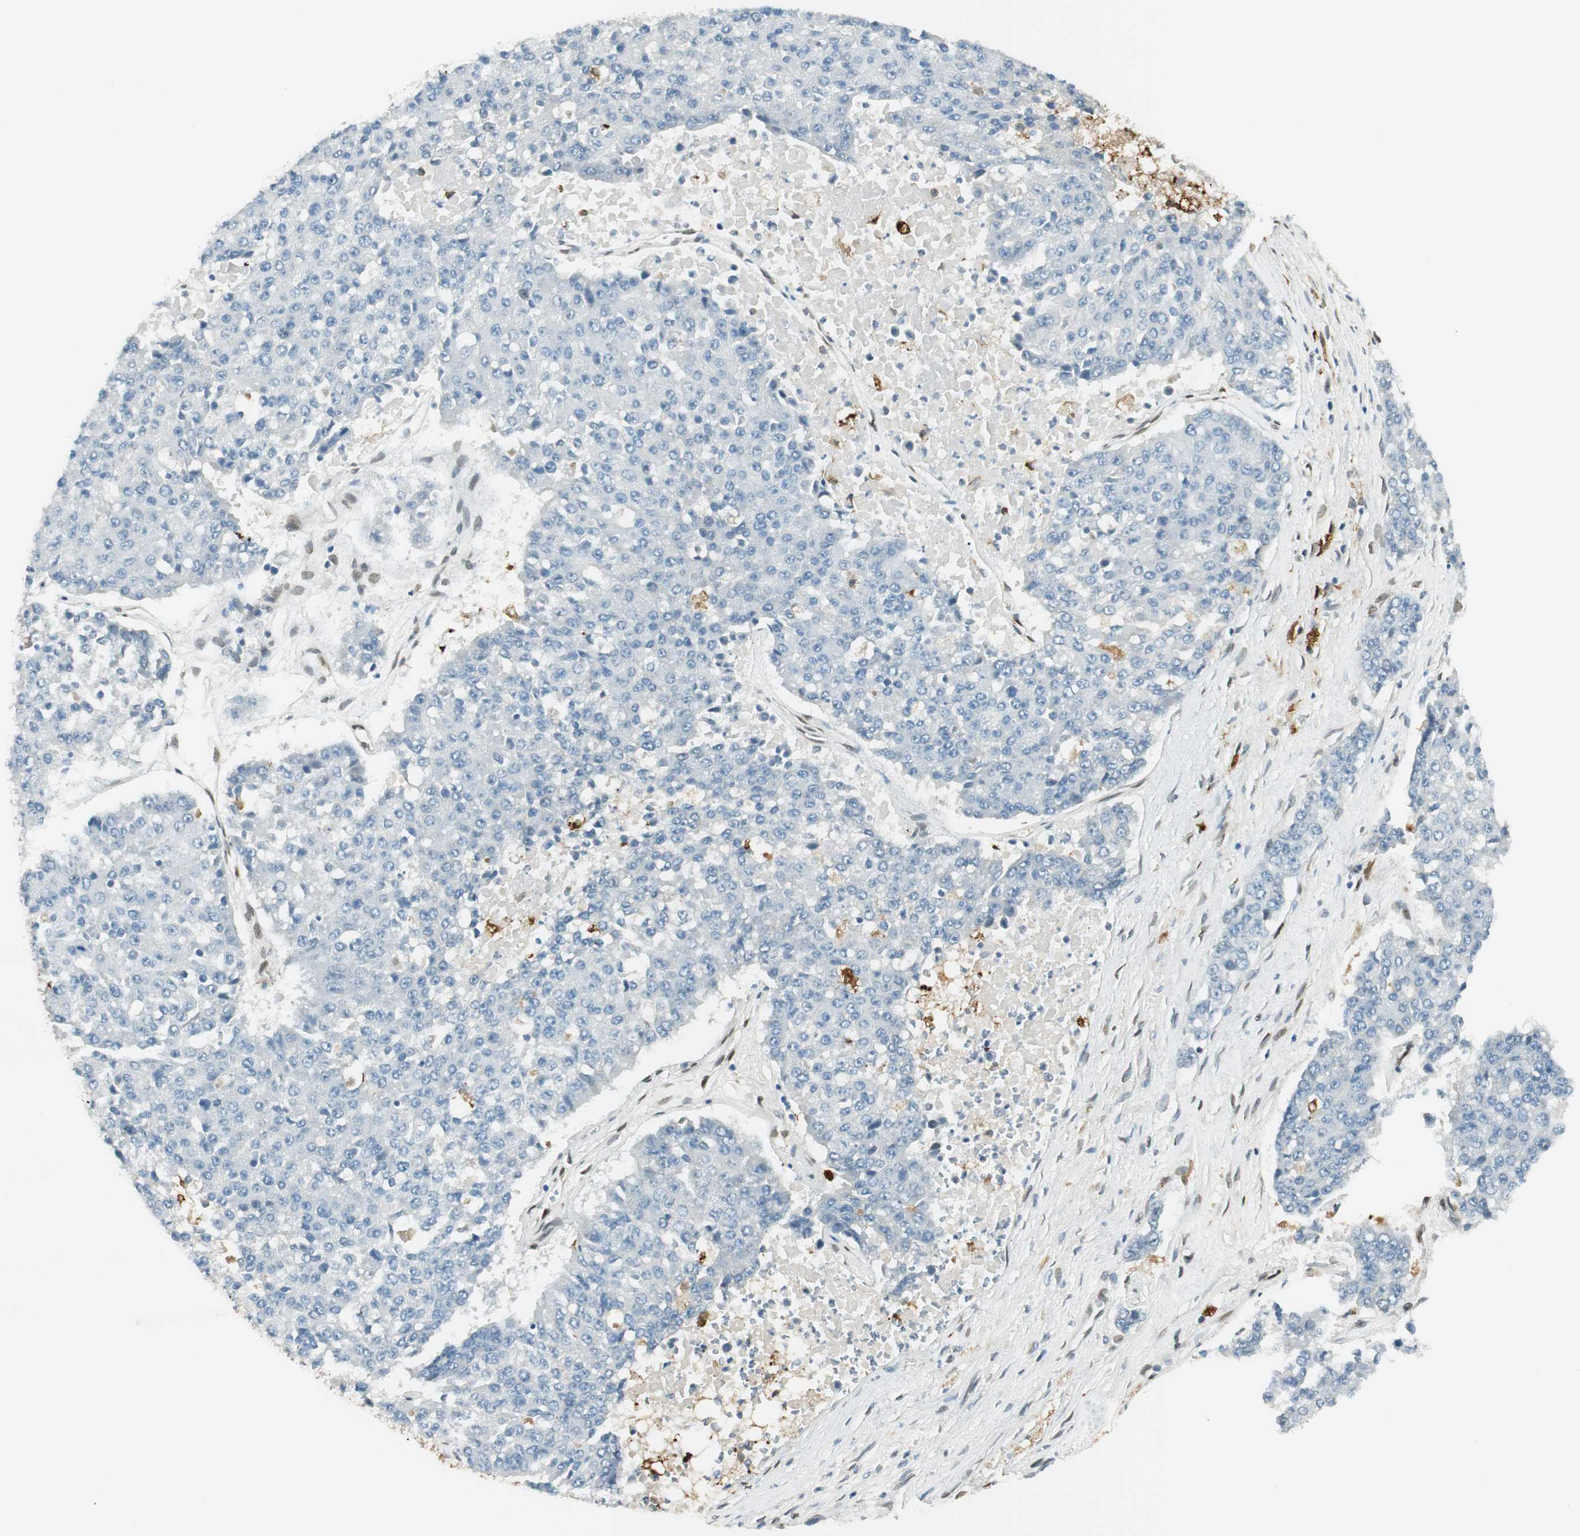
{"staining": {"intensity": "negative", "quantity": "none", "location": "none"}, "tissue": "pancreatic cancer", "cell_type": "Tumor cells", "image_type": "cancer", "snomed": [{"axis": "morphology", "description": "Adenocarcinoma, NOS"}, {"axis": "topography", "description": "Pancreas"}], "caption": "High power microscopy image of an IHC photomicrograph of pancreatic adenocarcinoma, revealing no significant staining in tumor cells.", "gene": "TMEM260", "patient": {"sex": "male", "age": 50}}